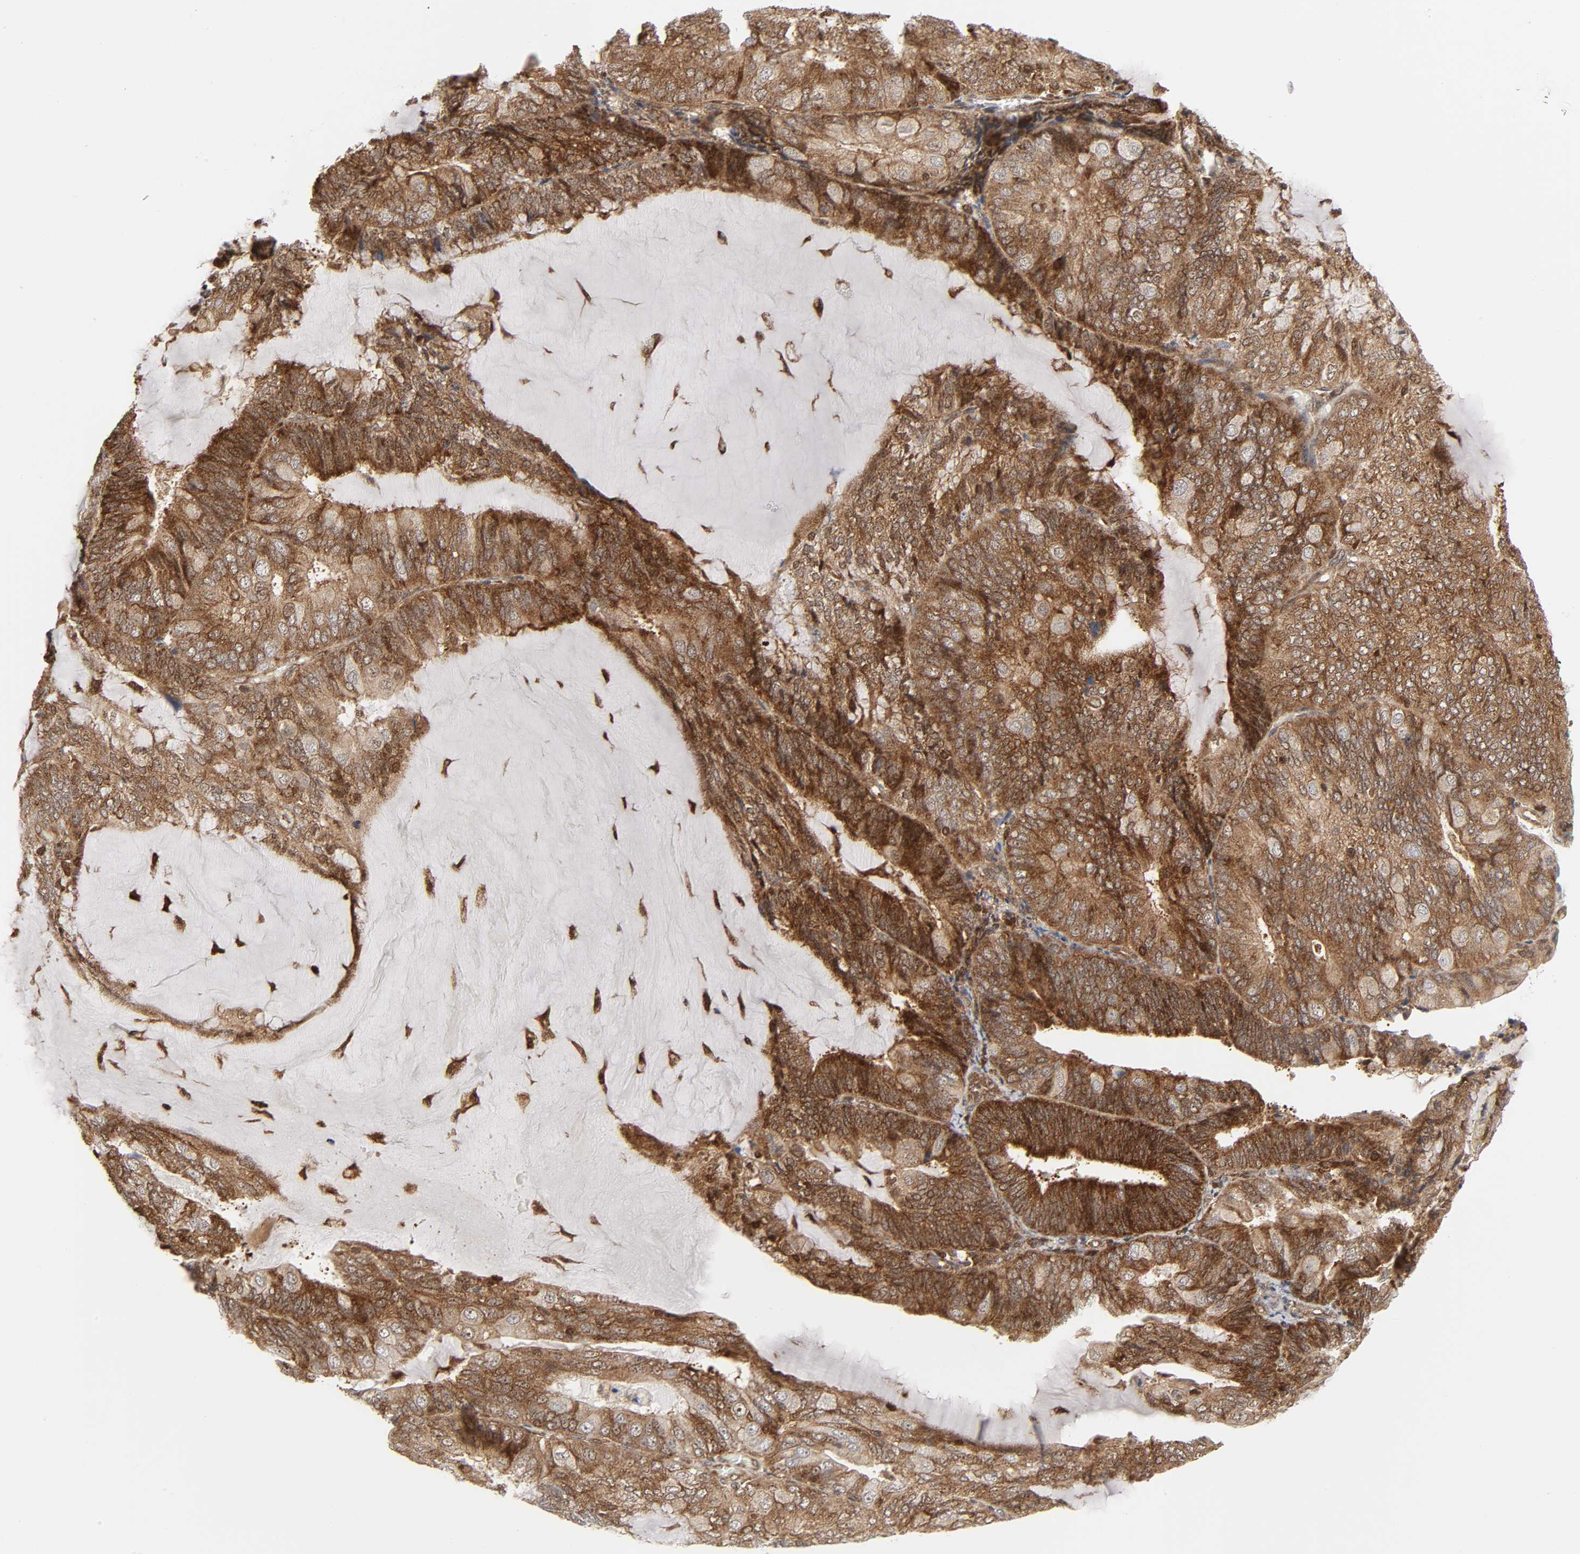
{"staining": {"intensity": "moderate", "quantity": "<25%", "location": "cytoplasmic/membranous"}, "tissue": "endometrial cancer", "cell_type": "Tumor cells", "image_type": "cancer", "snomed": [{"axis": "morphology", "description": "Adenocarcinoma, NOS"}, {"axis": "topography", "description": "Endometrium"}], "caption": "Immunohistochemical staining of endometrial cancer (adenocarcinoma) shows low levels of moderate cytoplasmic/membranous protein positivity in approximately <25% of tumor cells. (DAB = brown stain, brightfield microscopy at high magnification).", "gene": "MAPK1", "patient": {"sex": "female", "age": 81}}